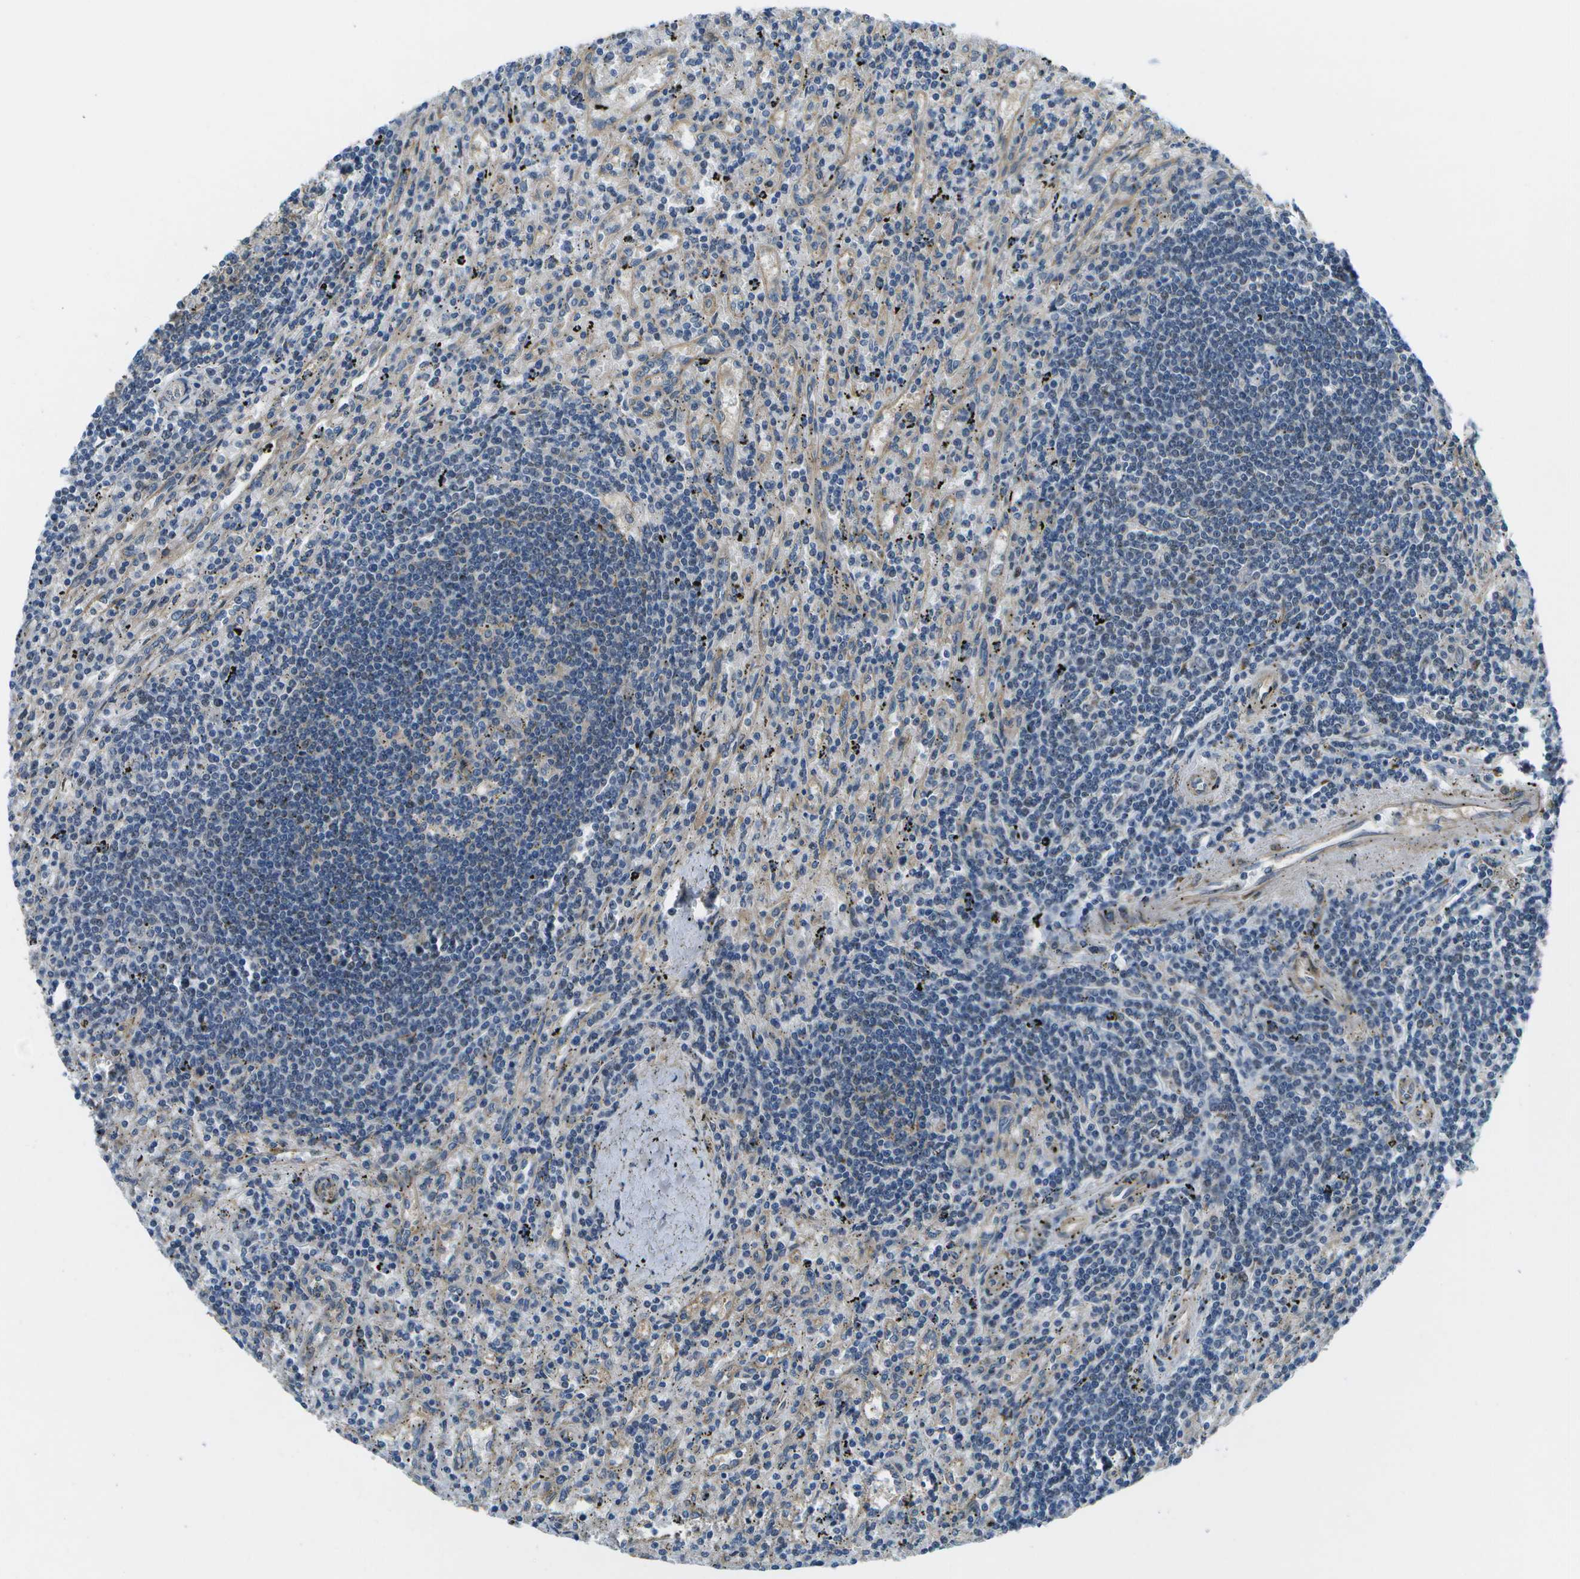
{"staining": {"intensity": "weak", "quantity": "<25%", "location": "cytoplasmic/membranous"}, "tissue": "lymphoma", "cell_type": "Tumor cells", "image_type": "cancer", "snomed": [{"axis": "morphology", "description": "Malignant lymphoma, non-Hodgkin's type, Low grade"}, {"axis": "topography", "description": "Spleen"}], "caption": "This is an IHC histopathology image of human lymphoma. There is no staining in tumor cells.", "gene": "P3H1", "patient": {"sex": "male", "age": 76}}